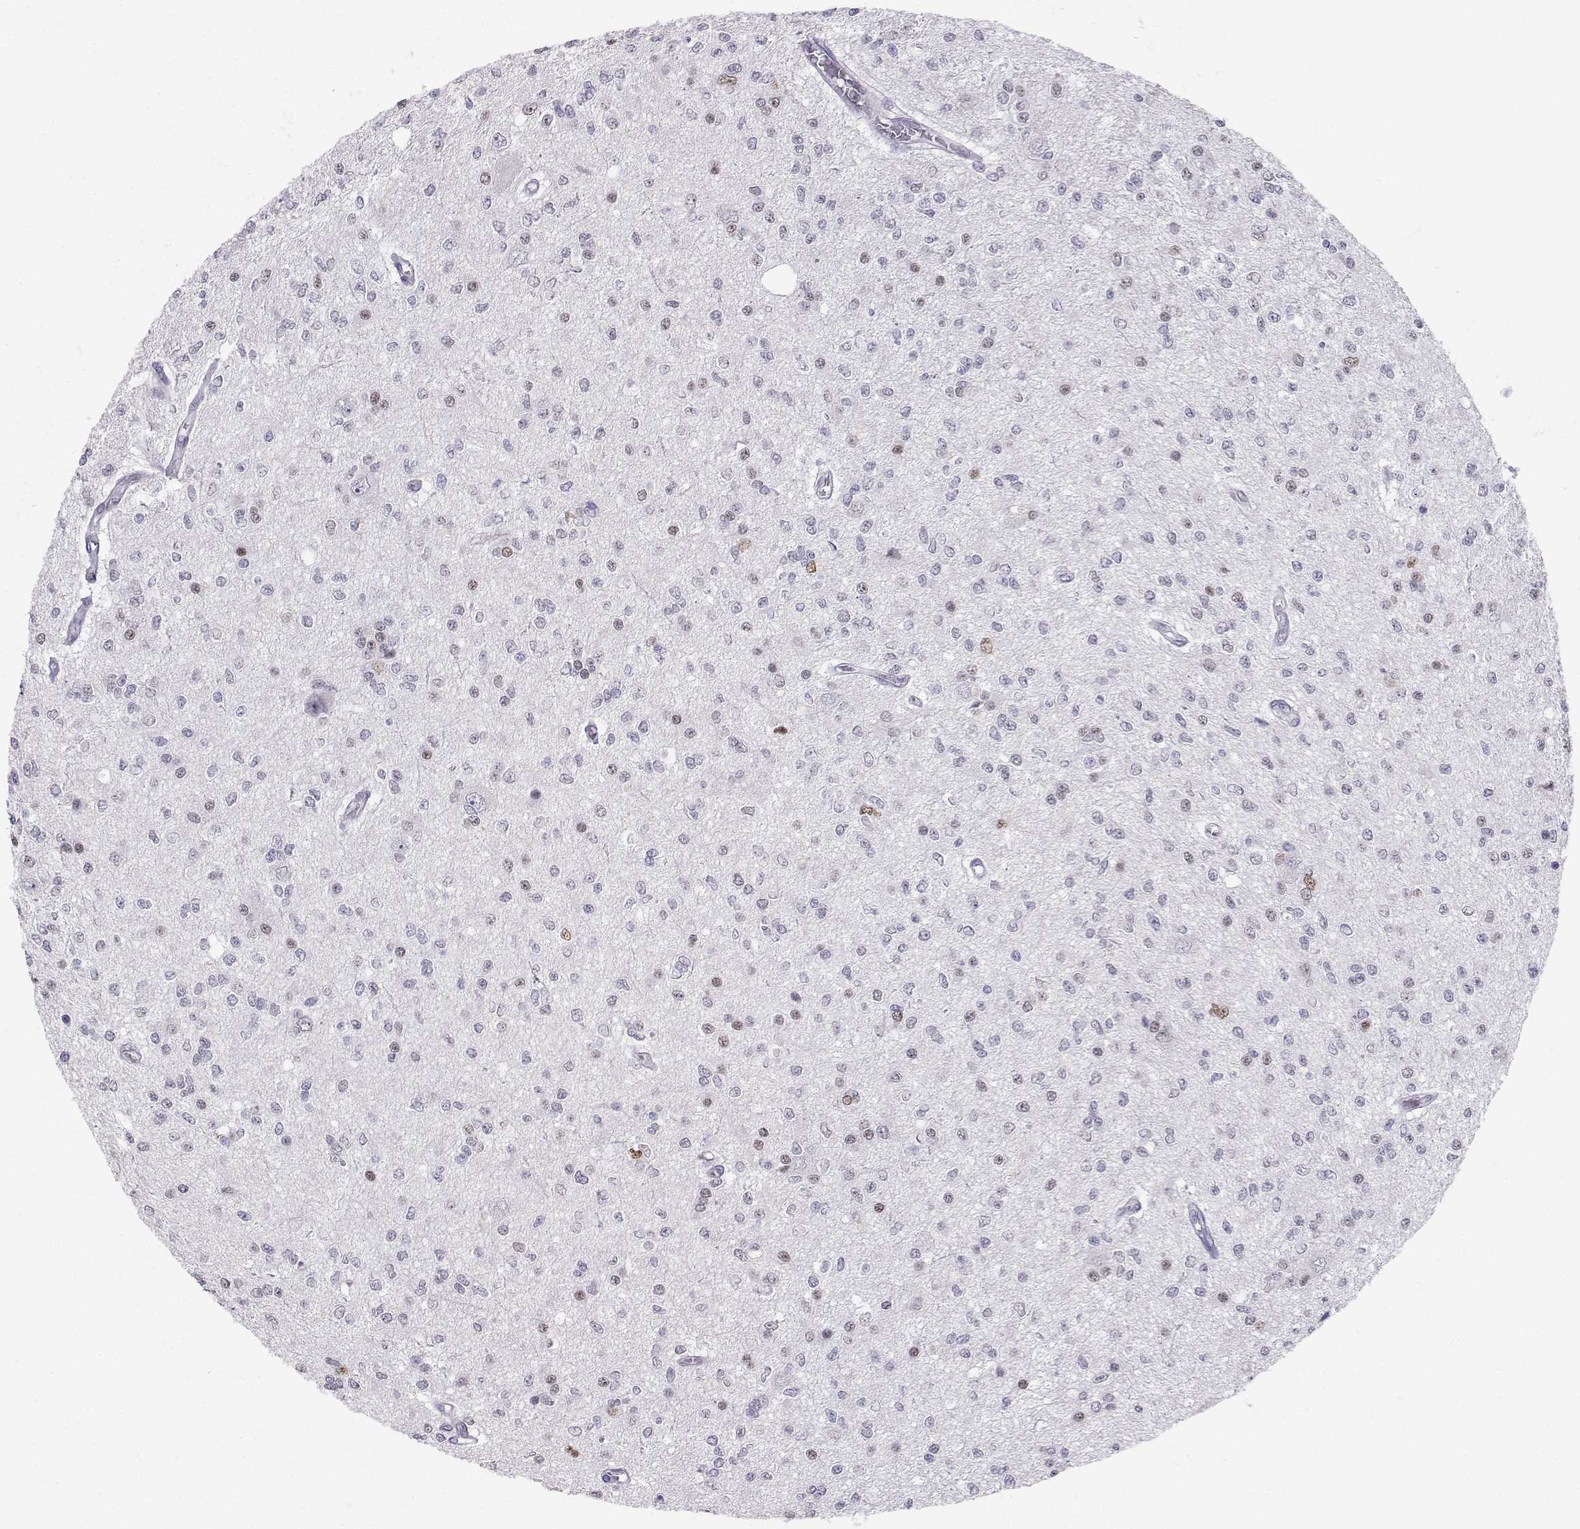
{"staining": {"intensity": "weak", "quantity": "<25%", "location": "cytoplasmic/membranous"}, "tissue": "glioma", "cell_type": "Tumor cells", "image_type": "cancer", "snomed": [{"axis": "morphology", "description": "Glioma, malignant, Low grade"}, {"axis": "topography", "description": "Brain"}], "caption": "High power microscopy photomicrograph of an immunohistochemistry (IHC) micrograph of glioma, revealing no significant expression in tumor cells.", "gene": "TEDC2", "patient": {"sex": "male", "age": 67}}